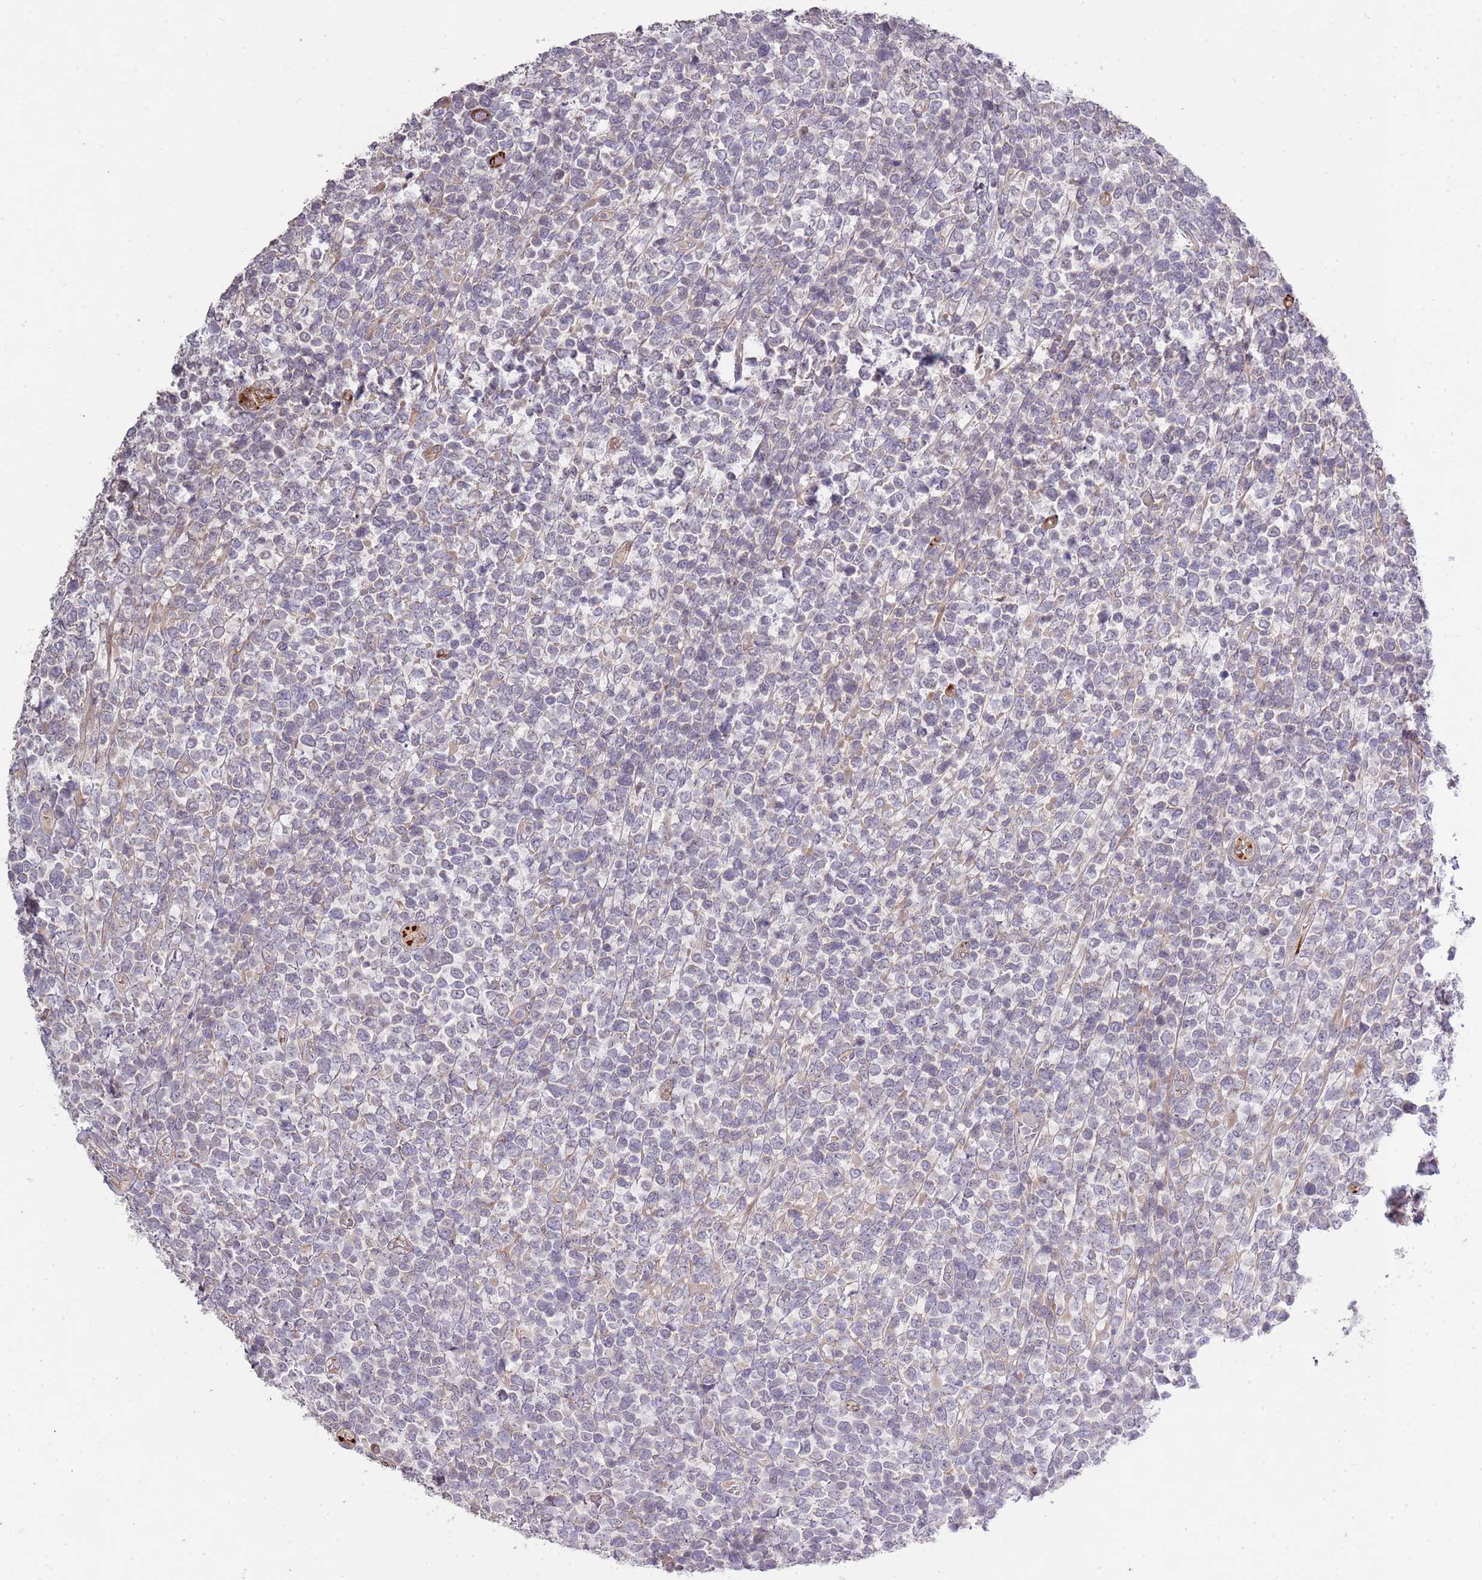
{"staining": {"intensity": "negative", "quantity": "none", "location": "none"}, "tissue": "lymphoma", "cell_type": "Tumor cells", "image_type": "cancer", "snomed": [{"axis": "morphology", "description": "Malignant lymphoma, non-Hodgkin's type, High grade"}, {"axis": "topography", "description": "Soft tissue"}], "caption": "Protein analysis of high-grade malignant lymphoma, non-Hodgkin's type displays no significant staining in tumor cells.", "gene": "IVD", "patient": {"sex": "female", "age": 56}}